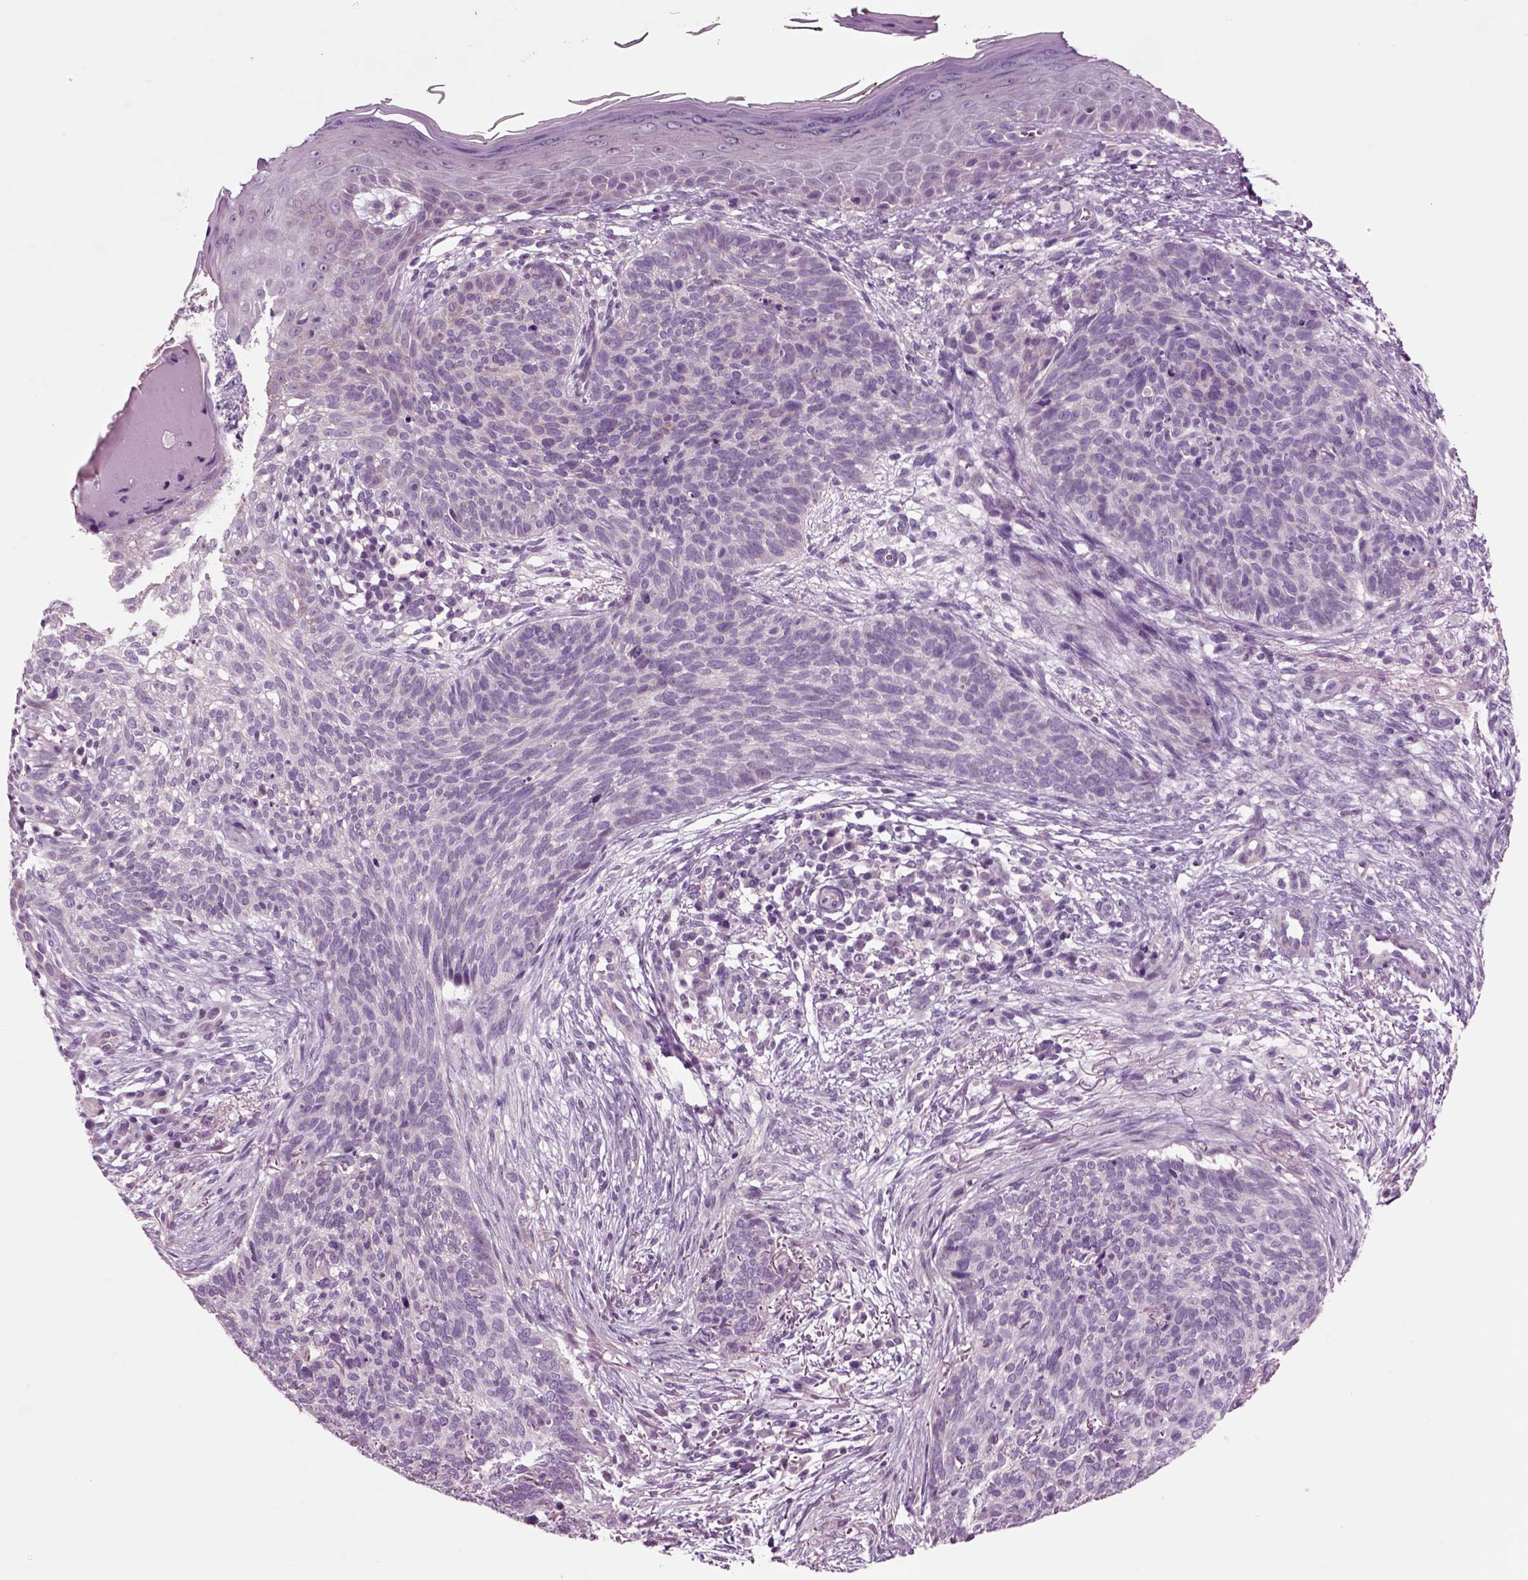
{"staining": {"intensity": "negative", "quantity": "none", "location": "none"}, "tissue": "skin cancer", "cell_type": "Tumor cells", "image_type": "cancer", "snomed": [{"axis": "morphology", "description": "Basal cell carcinoma"}, {"axis": "topography", "description": "Skin"}], "caption": "DAB immunohistochemical staining of skin cancer exhibits no significant staining in tumor cells.", "gene": "CHGB", "patient": {"sex": "male", "age": 64}}